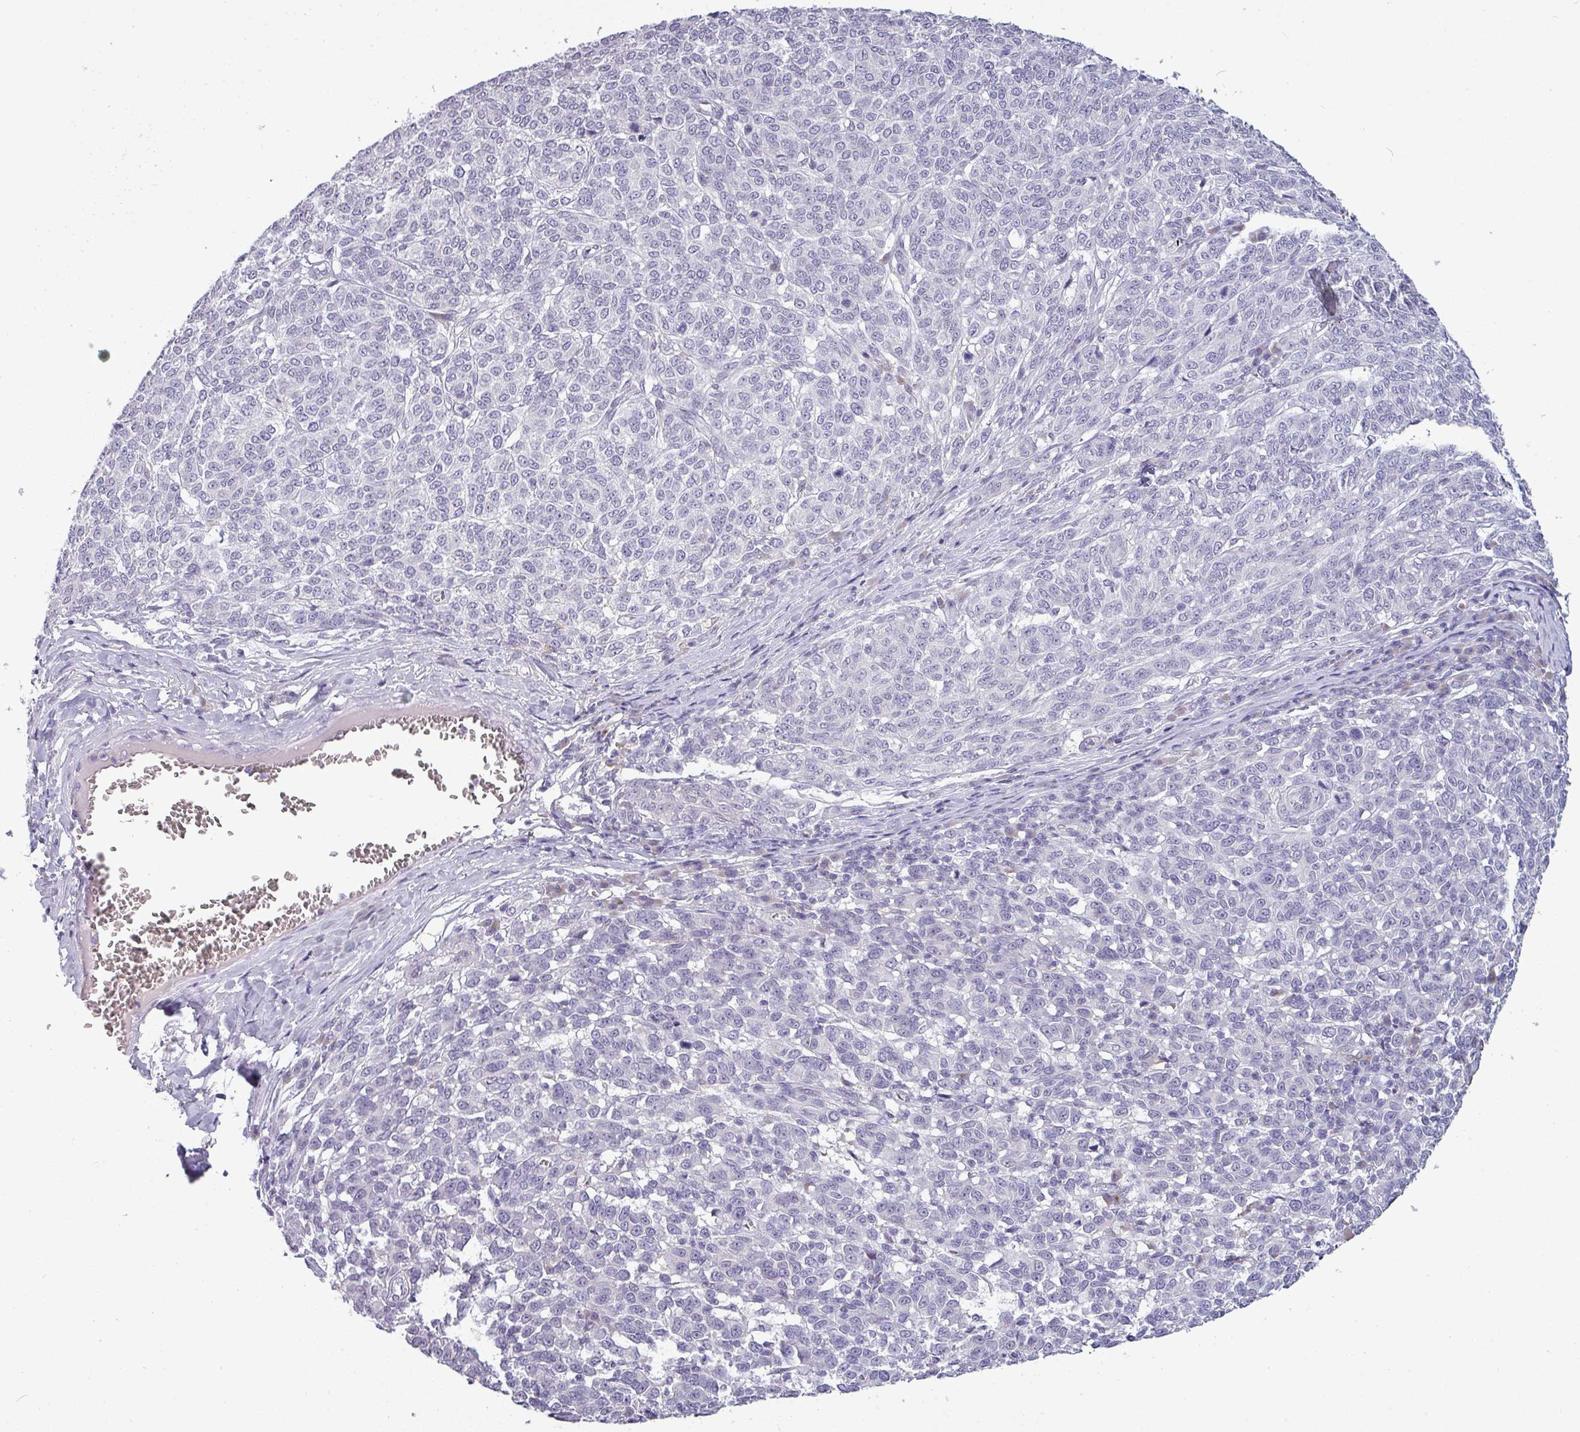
{"staining": {"intensity": "negative", "quantity": "none", "location": "none"}, "tissue": "melanoma", "cell_type": "Tumor cells", "image_type": "cancer", "snomed": [{"axis": "morphology", "description": "Malignant melanoma, NOS"}, {"axis": "topography", "description": "Skin"}], "caption": "Tumor cells are negative for protein expression in human melanoma. (DAB (3,3'-diaminobenzidine) IHC with hematoxylin counter stain).", "gene": "SLC26A9", "patient": {"sex": "male", "age": 49}}